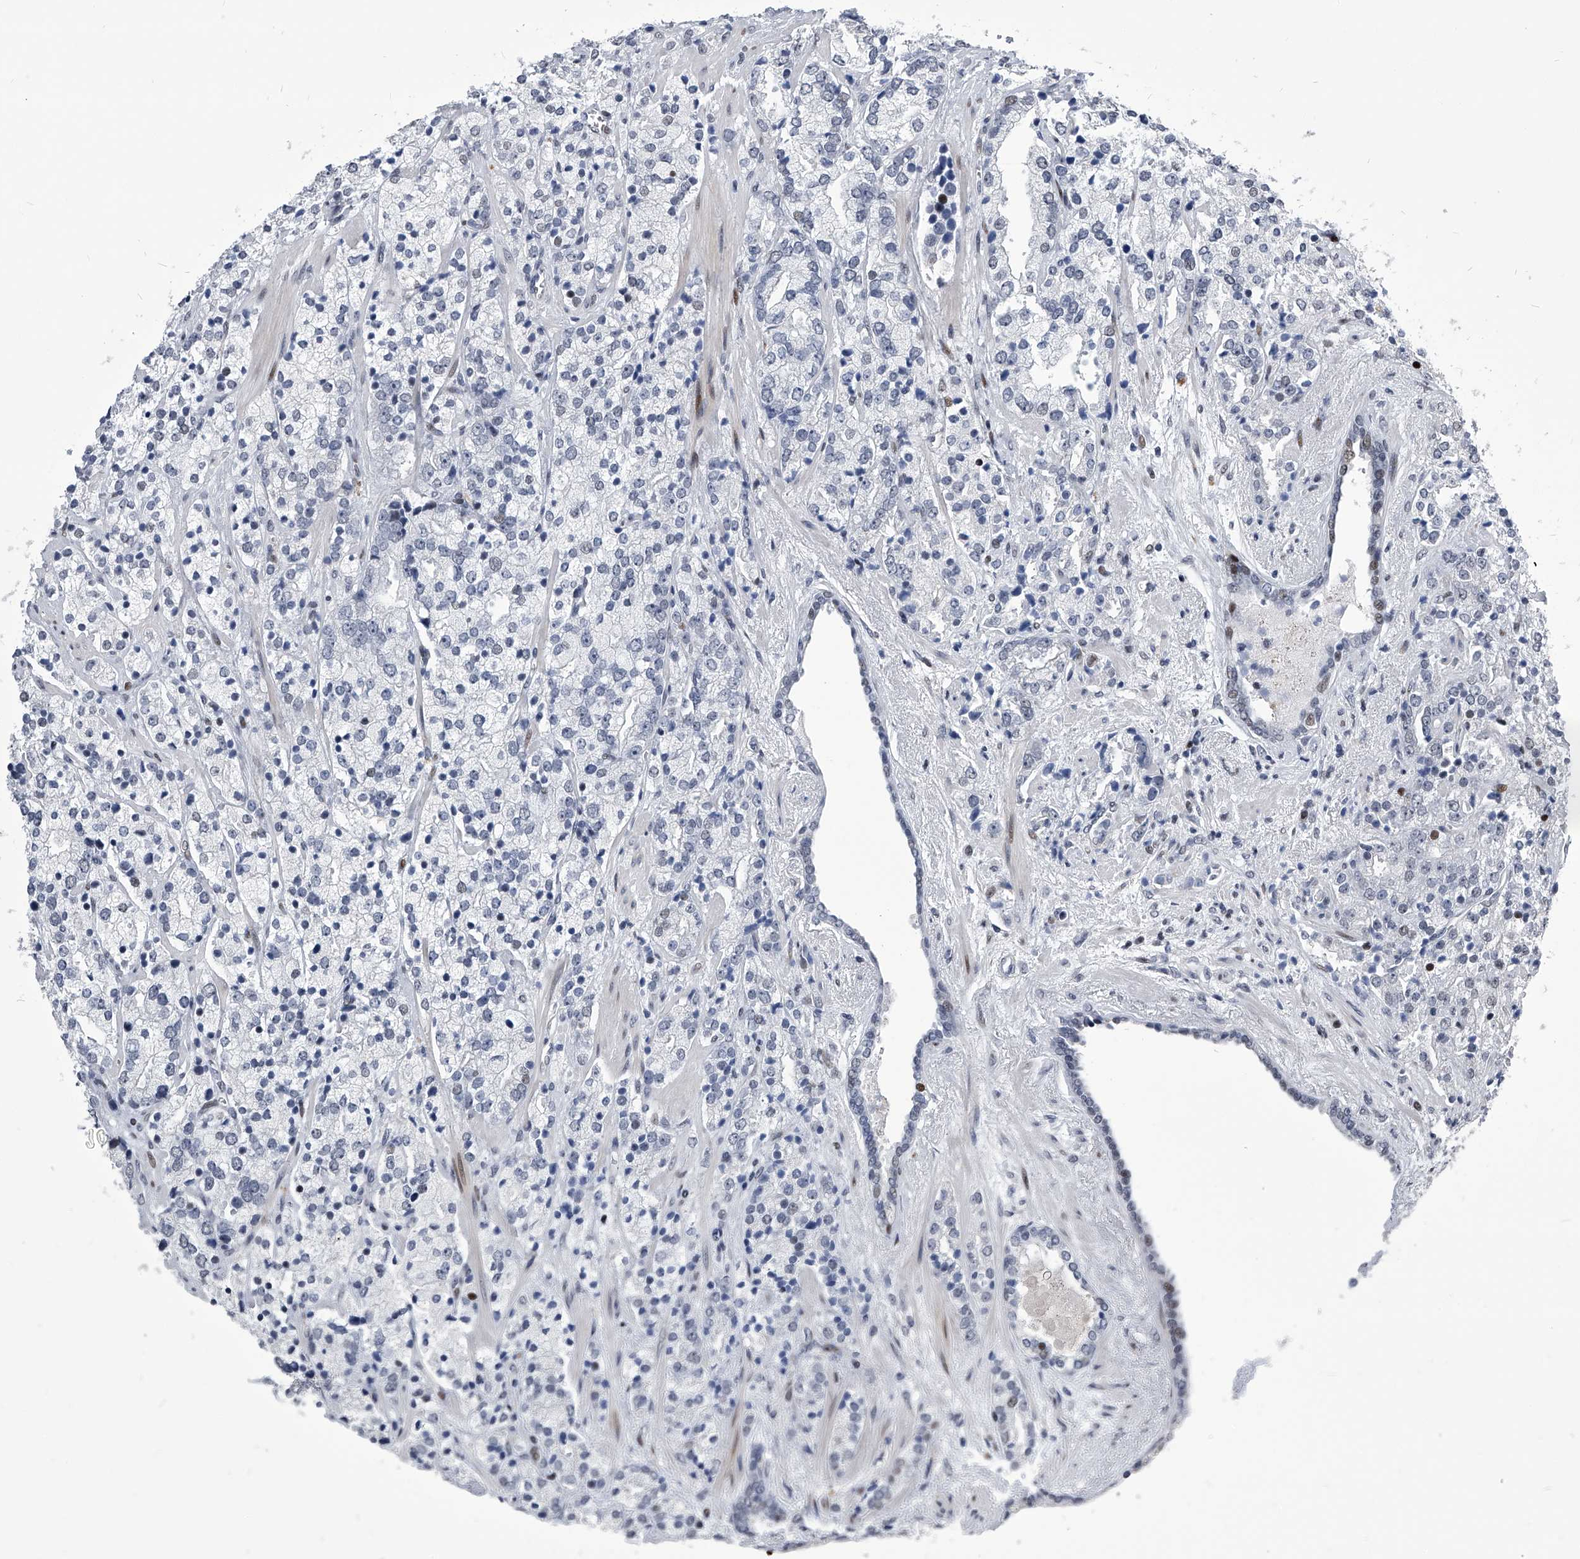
{"staining": {"intensity": "negative", "quantity": "none", "location": "none"}, "tissue": "prostate cancer", "cell_type": "Tumor cells", "image_type": "cancer", "snomed": [{"axis": "morphology", "description": "Adenocarcinoma, High grade"}, {"axis": "topography", "description": "Prostate"}], "caption": "The histopathology image reveals no significant positivity in tumor cells of prostate cancer (adenocarcinoma (high-grade)). (DAB (3,3'-diaminobenzidine) immunohistochemistry visualized using brightfield microscopy, high magnification).", "gene": "CMTR1", "patient": {"sex": "male", "age": 71}}